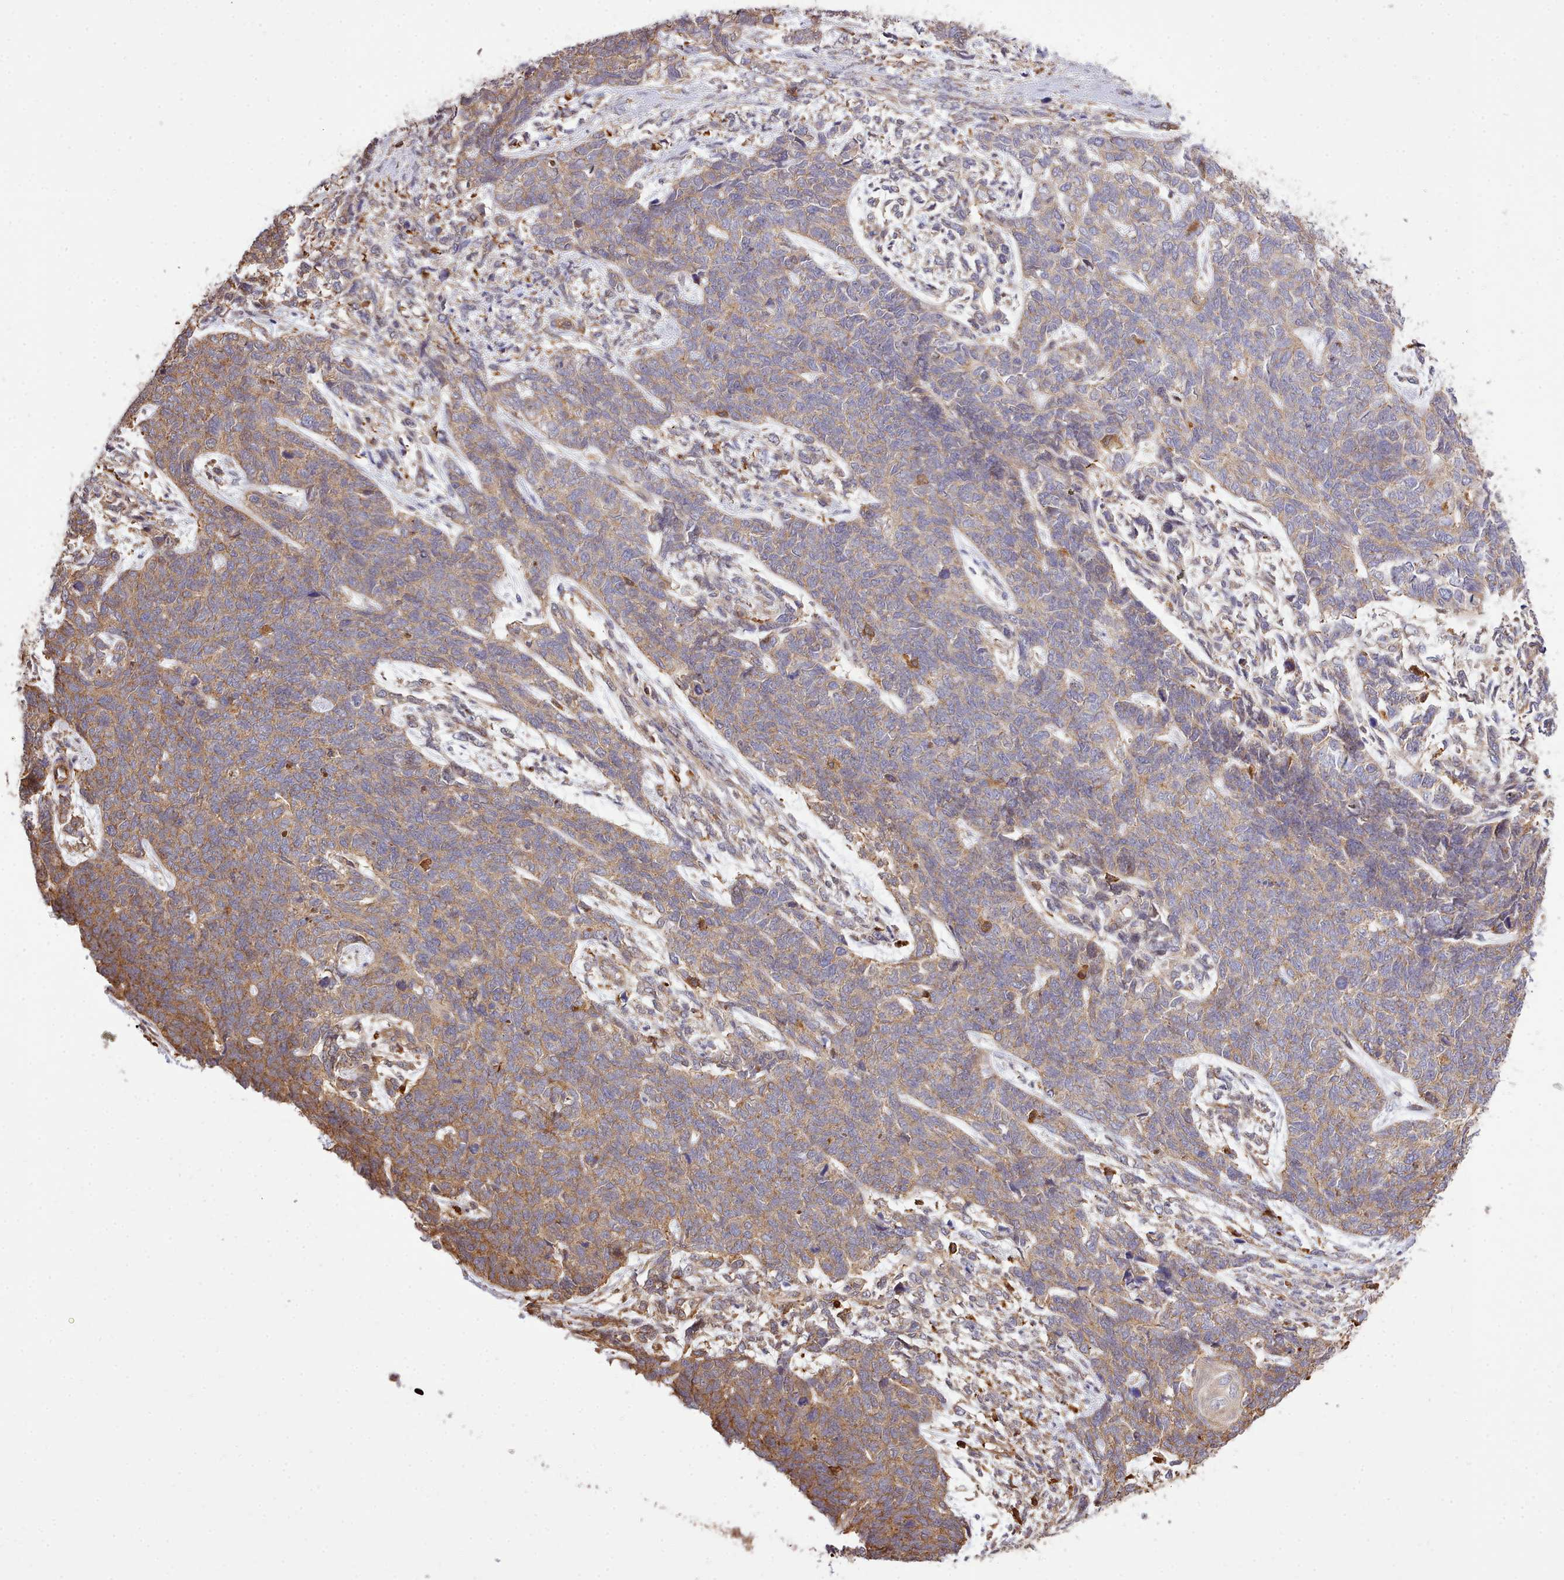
{"staining": {"intensity": "moderate", "quantity": "25%-75%", "location": "cytoplasmic/membranous"}, "tissue": "cervical cancer", "cell_type": "Tumor cells", "image_type": "cancer", "snomed": [{"axis": "morphology", "description": "Squamous cell carcinoma, NOS"}, {"axis": "topography", "description": "Cervix"}], "caption": "Cervical cancer stained for a protein exhibits moderate cytoplasmic/membranous positivity in tumor cells. (brown staining indicates protein expression, while blue staining denotes nuclei).", "gene": "CAPZA1", "patient": {"sex": "female", "age": 63}}